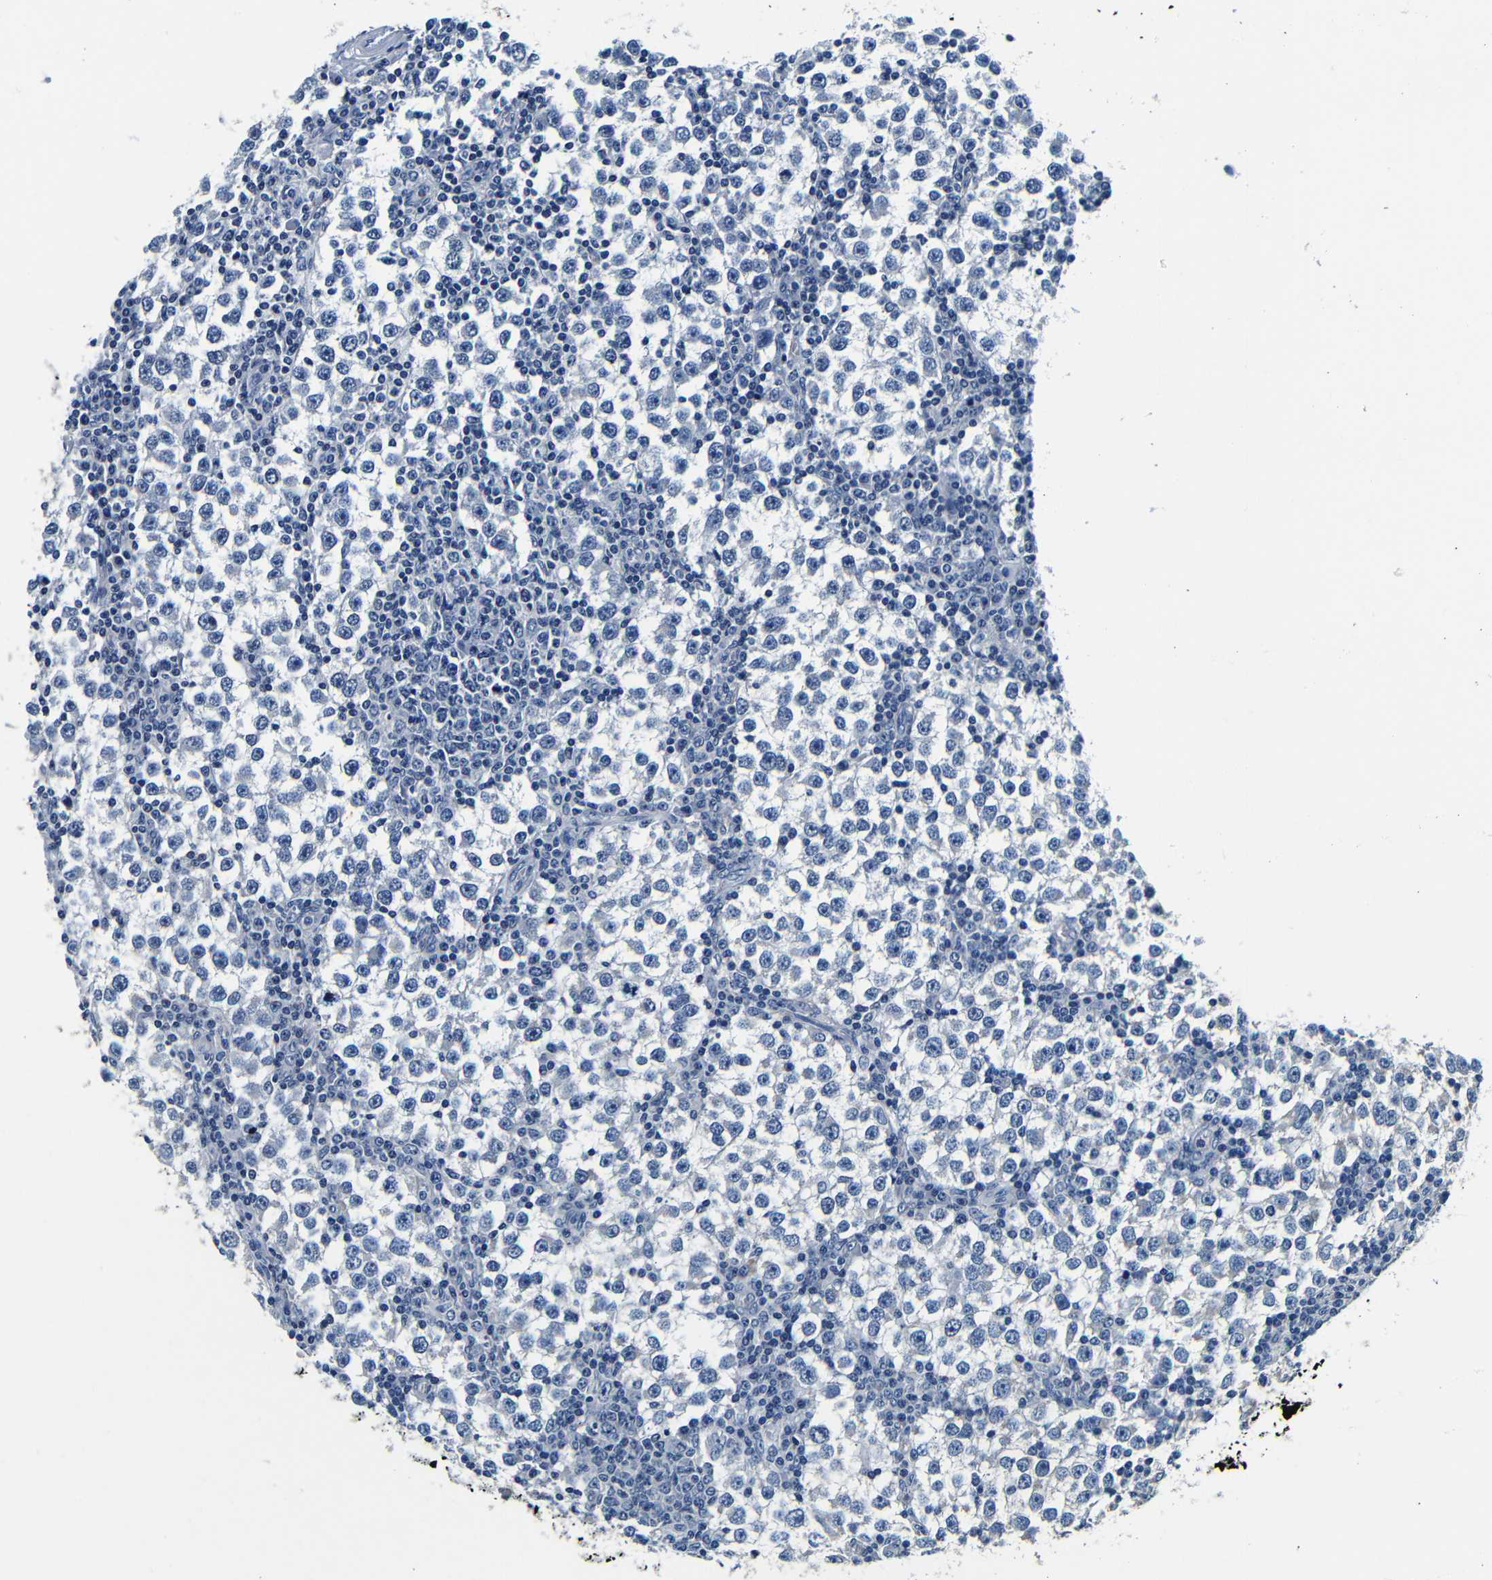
{"staining": {"intensity": "weak", "quantity": "<25%", "location": "cytoplasmic/membranous"}, "tissue": "testis cancer", "cell_type": "Tumor cells", "image_type": "cancer", "snomed": [{"axis": "morphology", "description": "Seminoma, NOS"}, {"axis": "topography", "description": "Testis"}], "caption": "Immunohistochemistry (IHC) image of human testis seminoma stained for a protein (brown), which demonstrates no positivity in tumor cells. (DAB immunohistochemistry (IHC), high magnification).", "gene": "GP1BA", "patient": {"sex": "male", "age": 65}}